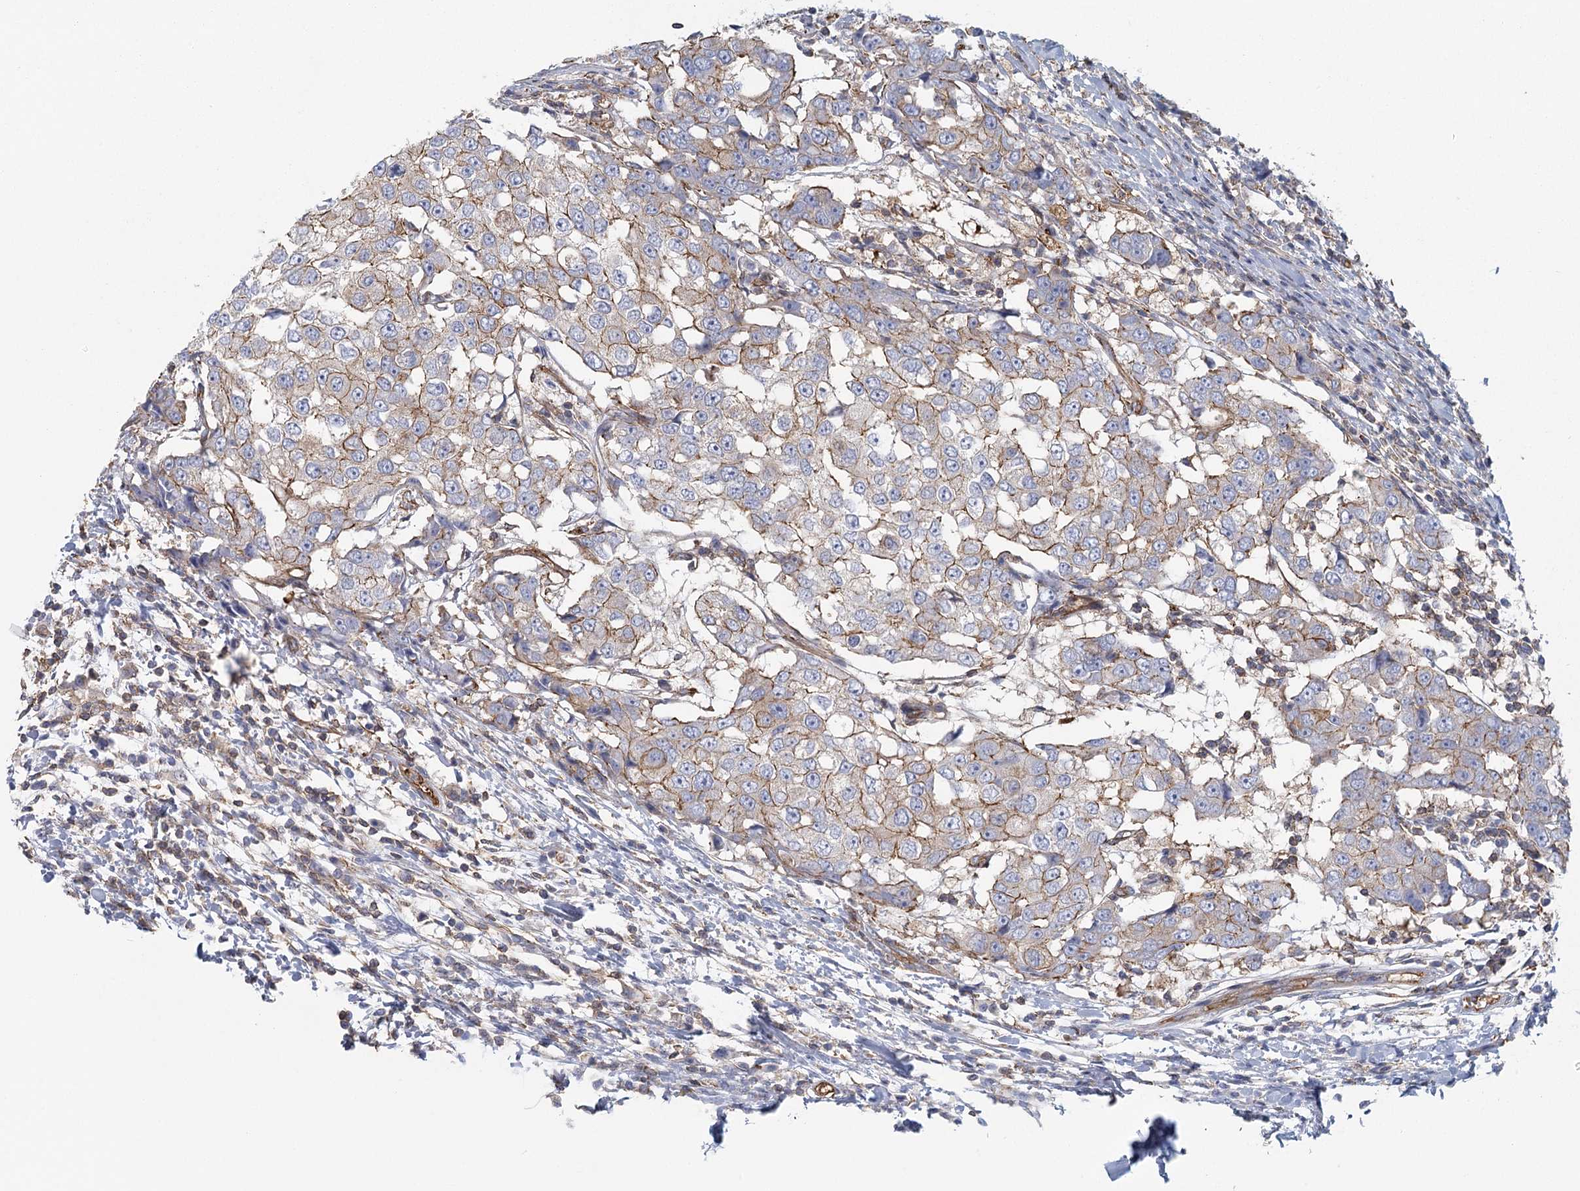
{"staining": {"intensity": "weak", "quantity": ">75%", "location": "cytoplasmic/membranous"}, "tissue": "breast cancer", "cell_type": "Tumor cells", "image_type": "cancer", "snomed": [{"axis": "morphology", "description": "Duct carcinoma"}, {"axis": "topography", "description": "Breast"}], "caption": "The immunohistochemical stain highlights weak cytoplasmic/membranous staining in tumor cells of breast cancer tissue.", "gene": "IFT46", "patient": {"sex": "female", "age": 27}}